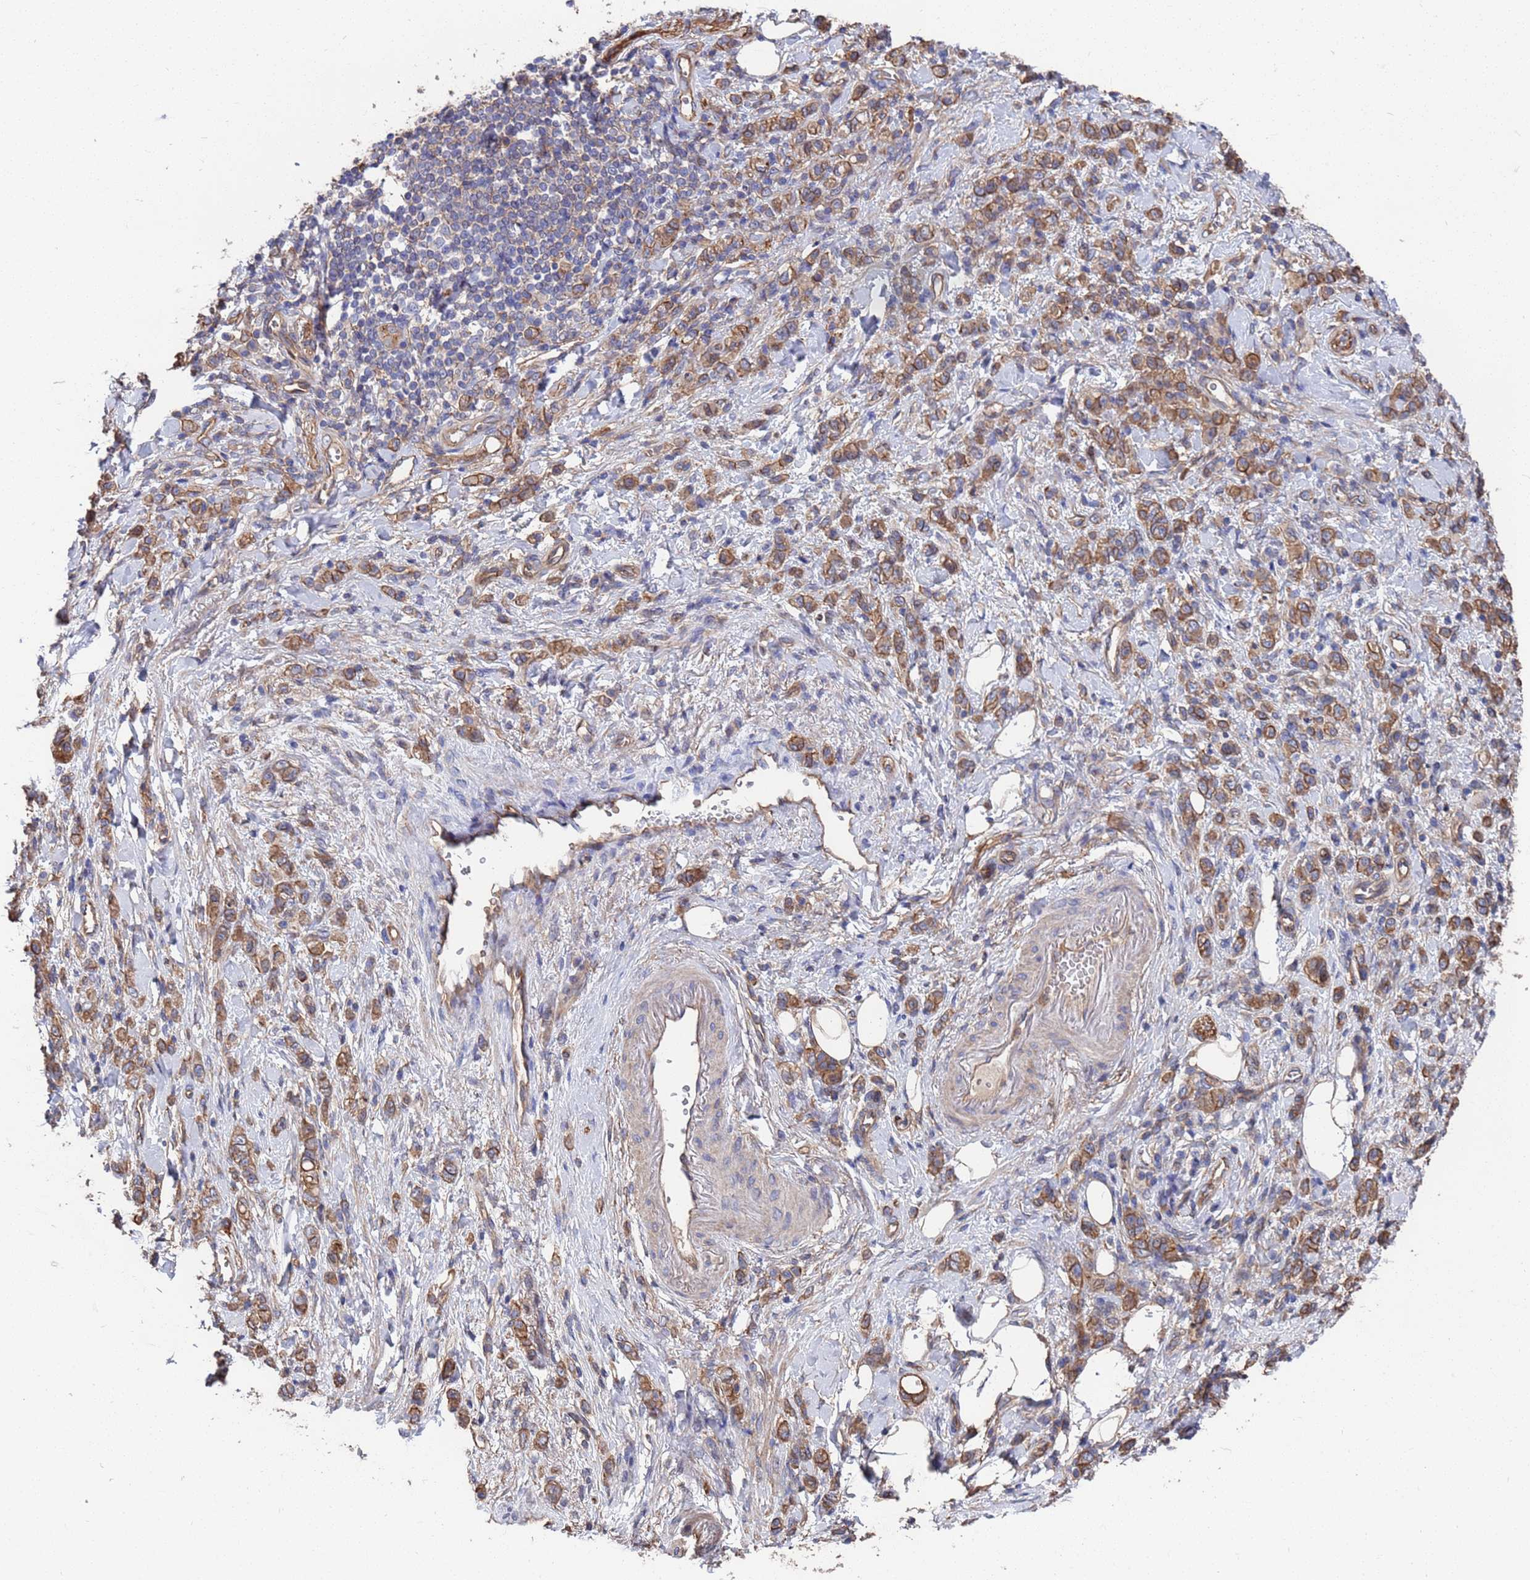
{"staining": {"intensity": "moderate", "quantity": ">75%", "location": "cytoplasmic/membranous"}, "tissue": "stomach cancer", "cell_type": "Tumor cells", "image_type": "cancer", "snomed": [{"axis": "morphology", "description": "Adenocarcinoma, NOS"}, {"axis": "topography", "description": "Stomach"}], "caption": "Brown immunohistochemical staining in stomach cancer (adenocarcinoma) shows moderate cytoplasmic/membranous positivity in about >75% of tumor cells.", "gene": "NDUFAF6", "patient": {"sex": "male", "age": 77}}